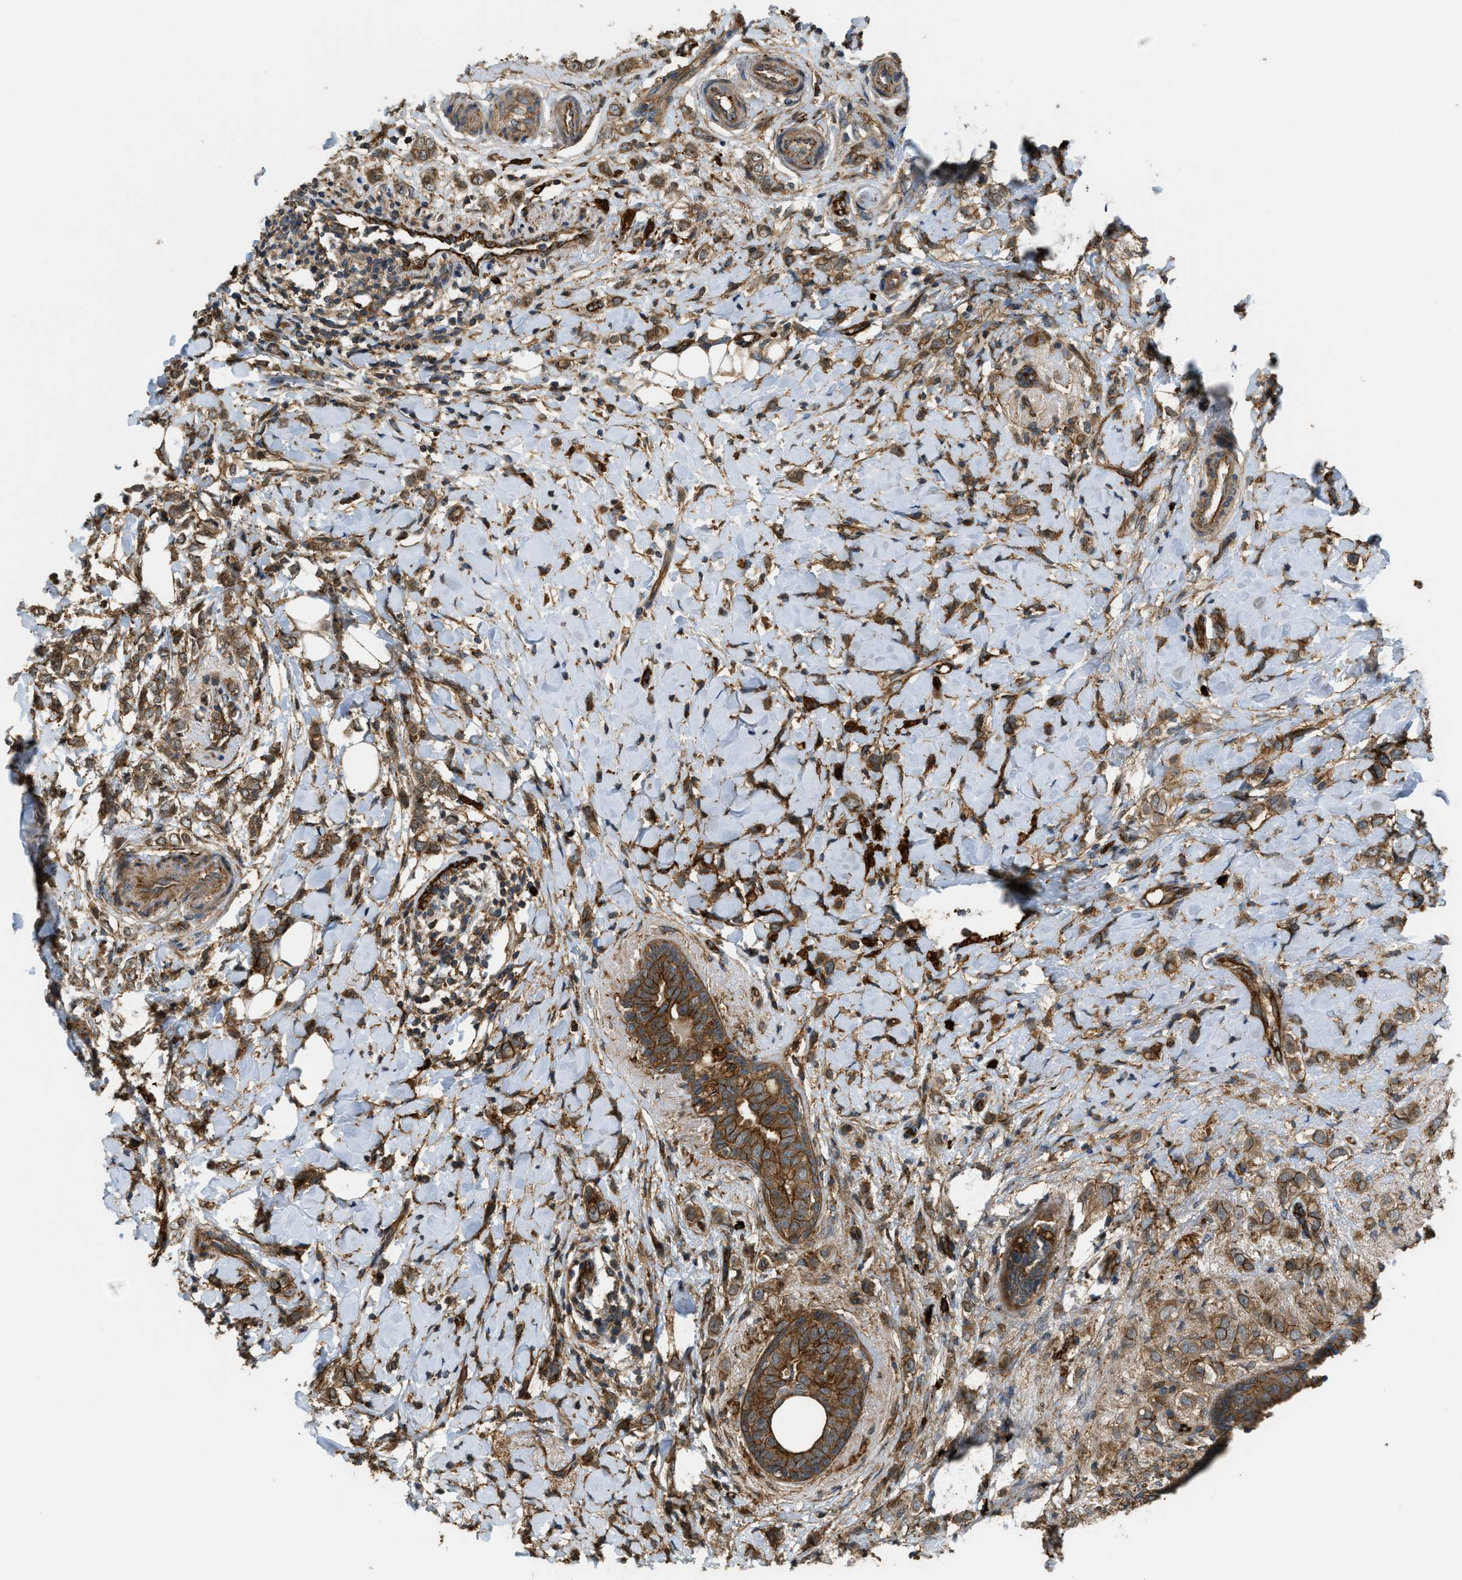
{"staining": {"intensity": "moderate", "quantity": ">75%", "location": "cytoplasmic/membranous"}, "tissue": "breast cancer", "cell_type": "Tumor cells", "image_type": "cancer", "snomed": [{"axis": "morphology", "description": "Normal tissue, NOS"}, {"axis": "morphology", "description": "Lobular carcinoma"}, {"axis": "topography", "description": "Breast"}], "caption": "Human breast cancer stained with a brown dye displays moderate cytoplasmic/membranous positive positivity in approximately >75% of tumor cells.", "gene": "BAG4", "patient": {"sex": "female", "age": 47}}